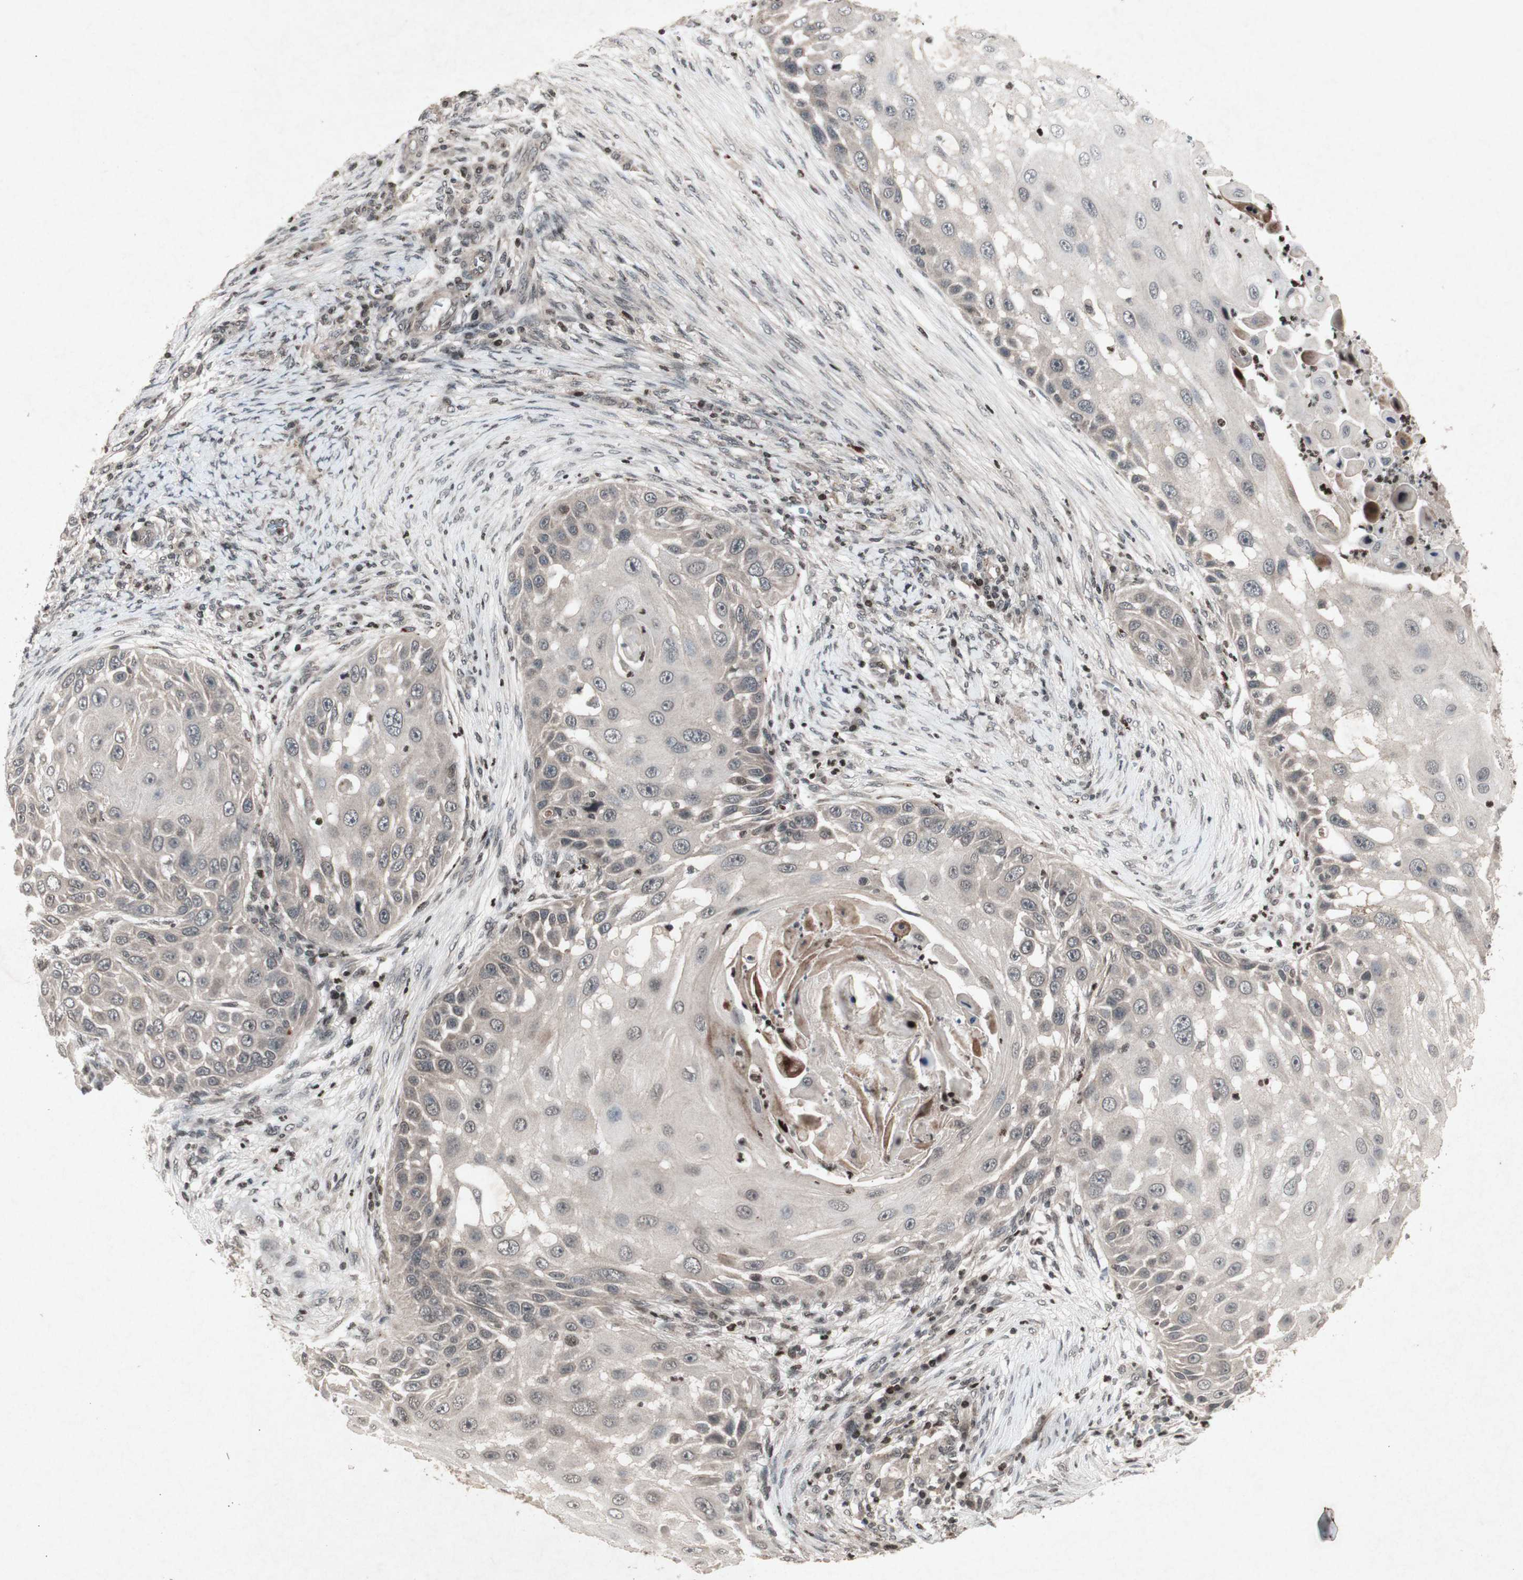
{"staining": {"intensity": "negative", "quantity": "none", "location": "none"}, "tissue": "skin cancer", "cell_type": "Tumor cells", "image_type": "cancer", "snomed": [{"axis": "morphology", "description": "Squamous cell carcinoma, NOS"}, {"axis": "topography", "description": "Skin"}], "caption": "A photomicrograph of squamous cell carcinoma (skin) stained for a protein shows no brown staining in tumor cells.", "gene": "PLXNA1", "patient": {"sex": "female", "age": 44}}